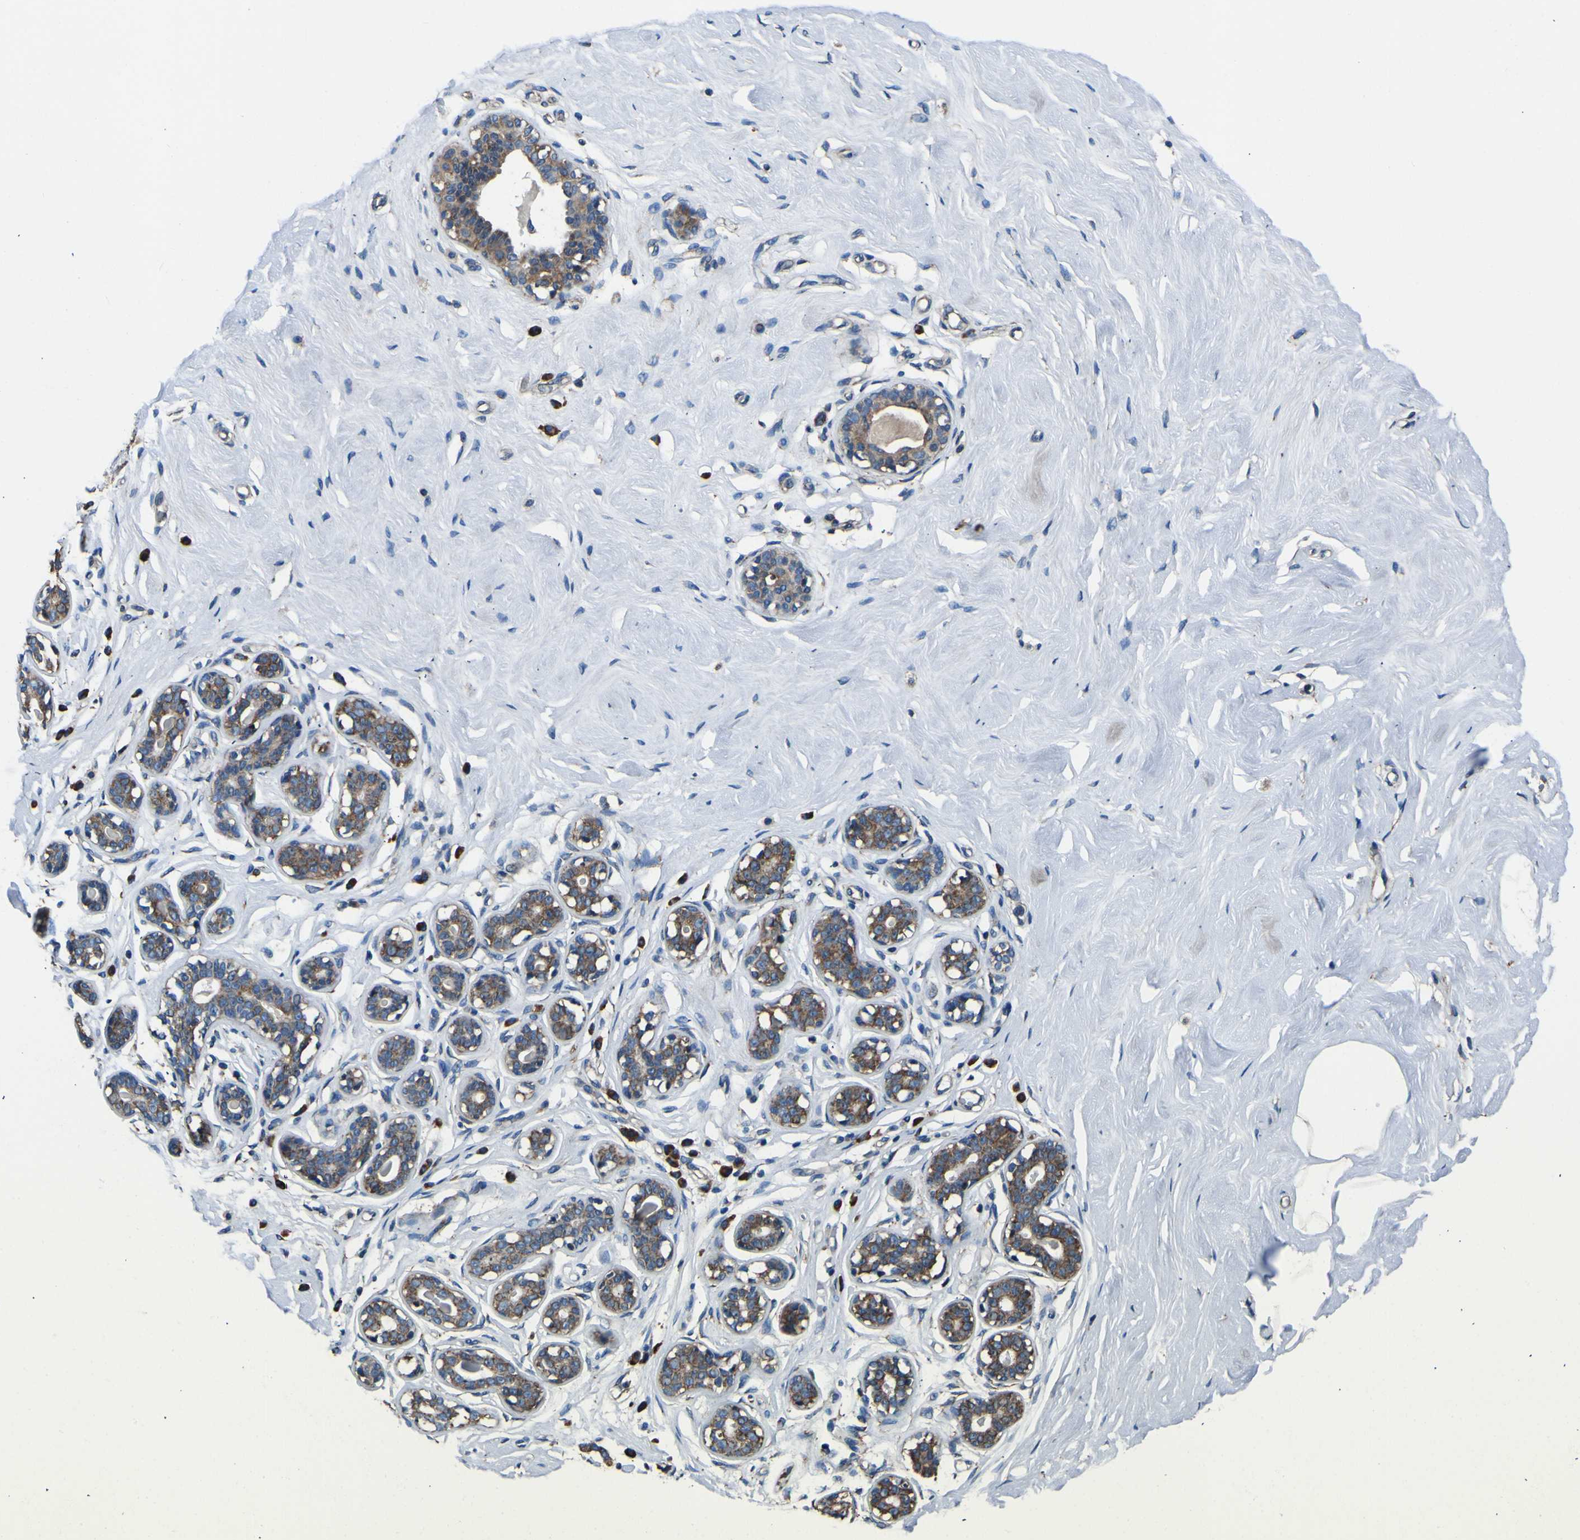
{"staining": {"intensity": "negative", "quantity": "none", "location": "none"}, "tissue": "breast", "cell_type": "Adipocytes", "image_type": "normal", "snomed": [{"axis": "morphology", "description": "Normal tissue, NOS"}, {"axis": "topography", "description": "Breast"}], "caption": "Immunohistochemistry (IHC) of unremarkable human breast exhibits no staining in adipocytes.", "gene": "INPP5A", "patient": {"sex": "female", "age": 23}}